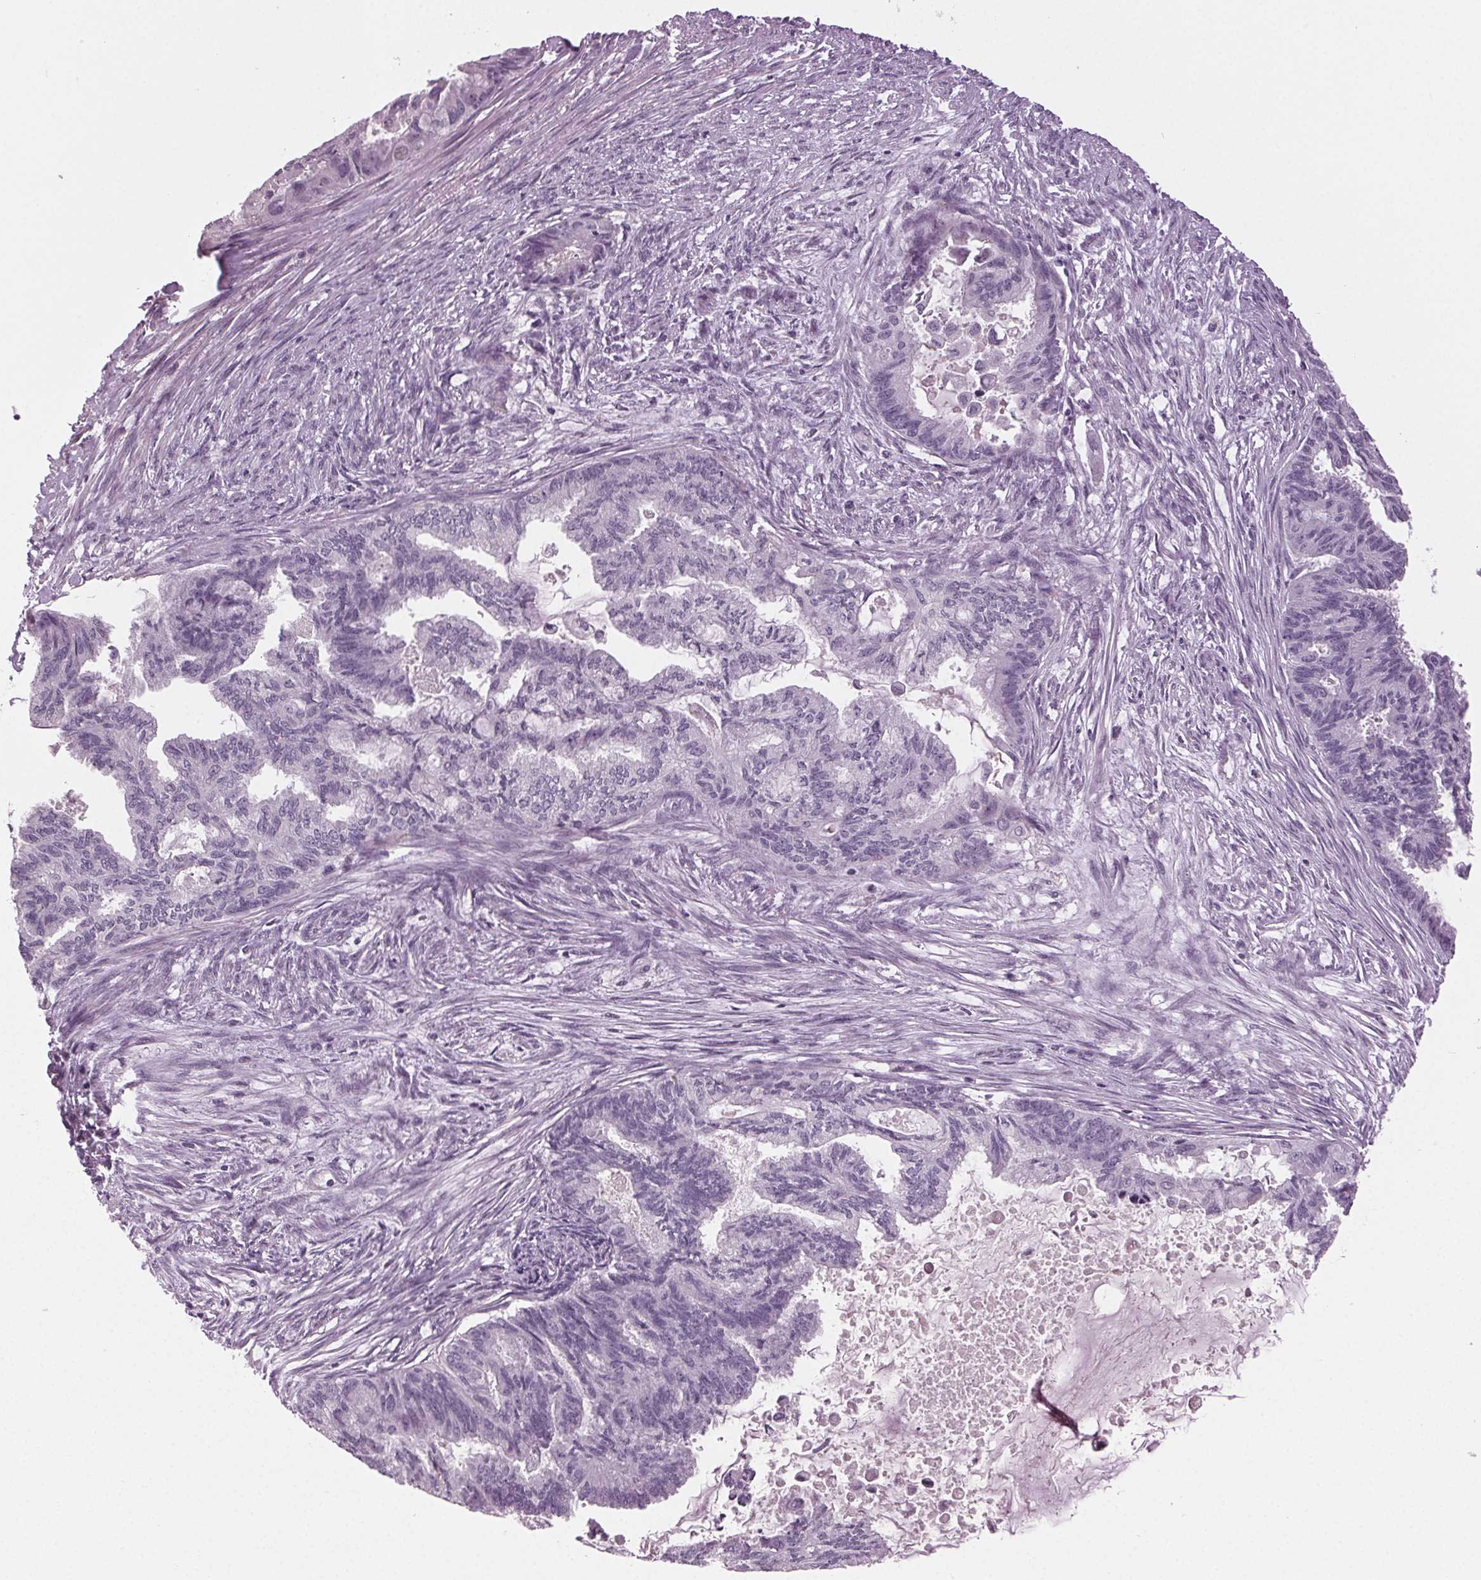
{"staining": {"intensity": "negative", "quantity": "none", "location": "none"}, "tissue": "endometrial cancer", "cell_type": "Tumor cells", "image_type": "cancer", "snomed": [{"axis": "morphology", "description": "Adenocarcinoma, NOS"}, {"axis": "topography", "description": "Endometrium"}], "caption": "Immunohistochemistry of human endometrial adenocarcinoma exhibits no expression in tumor cells.", "gene": "DNAH12", "patient": {"sex": "female", "age": 86}}